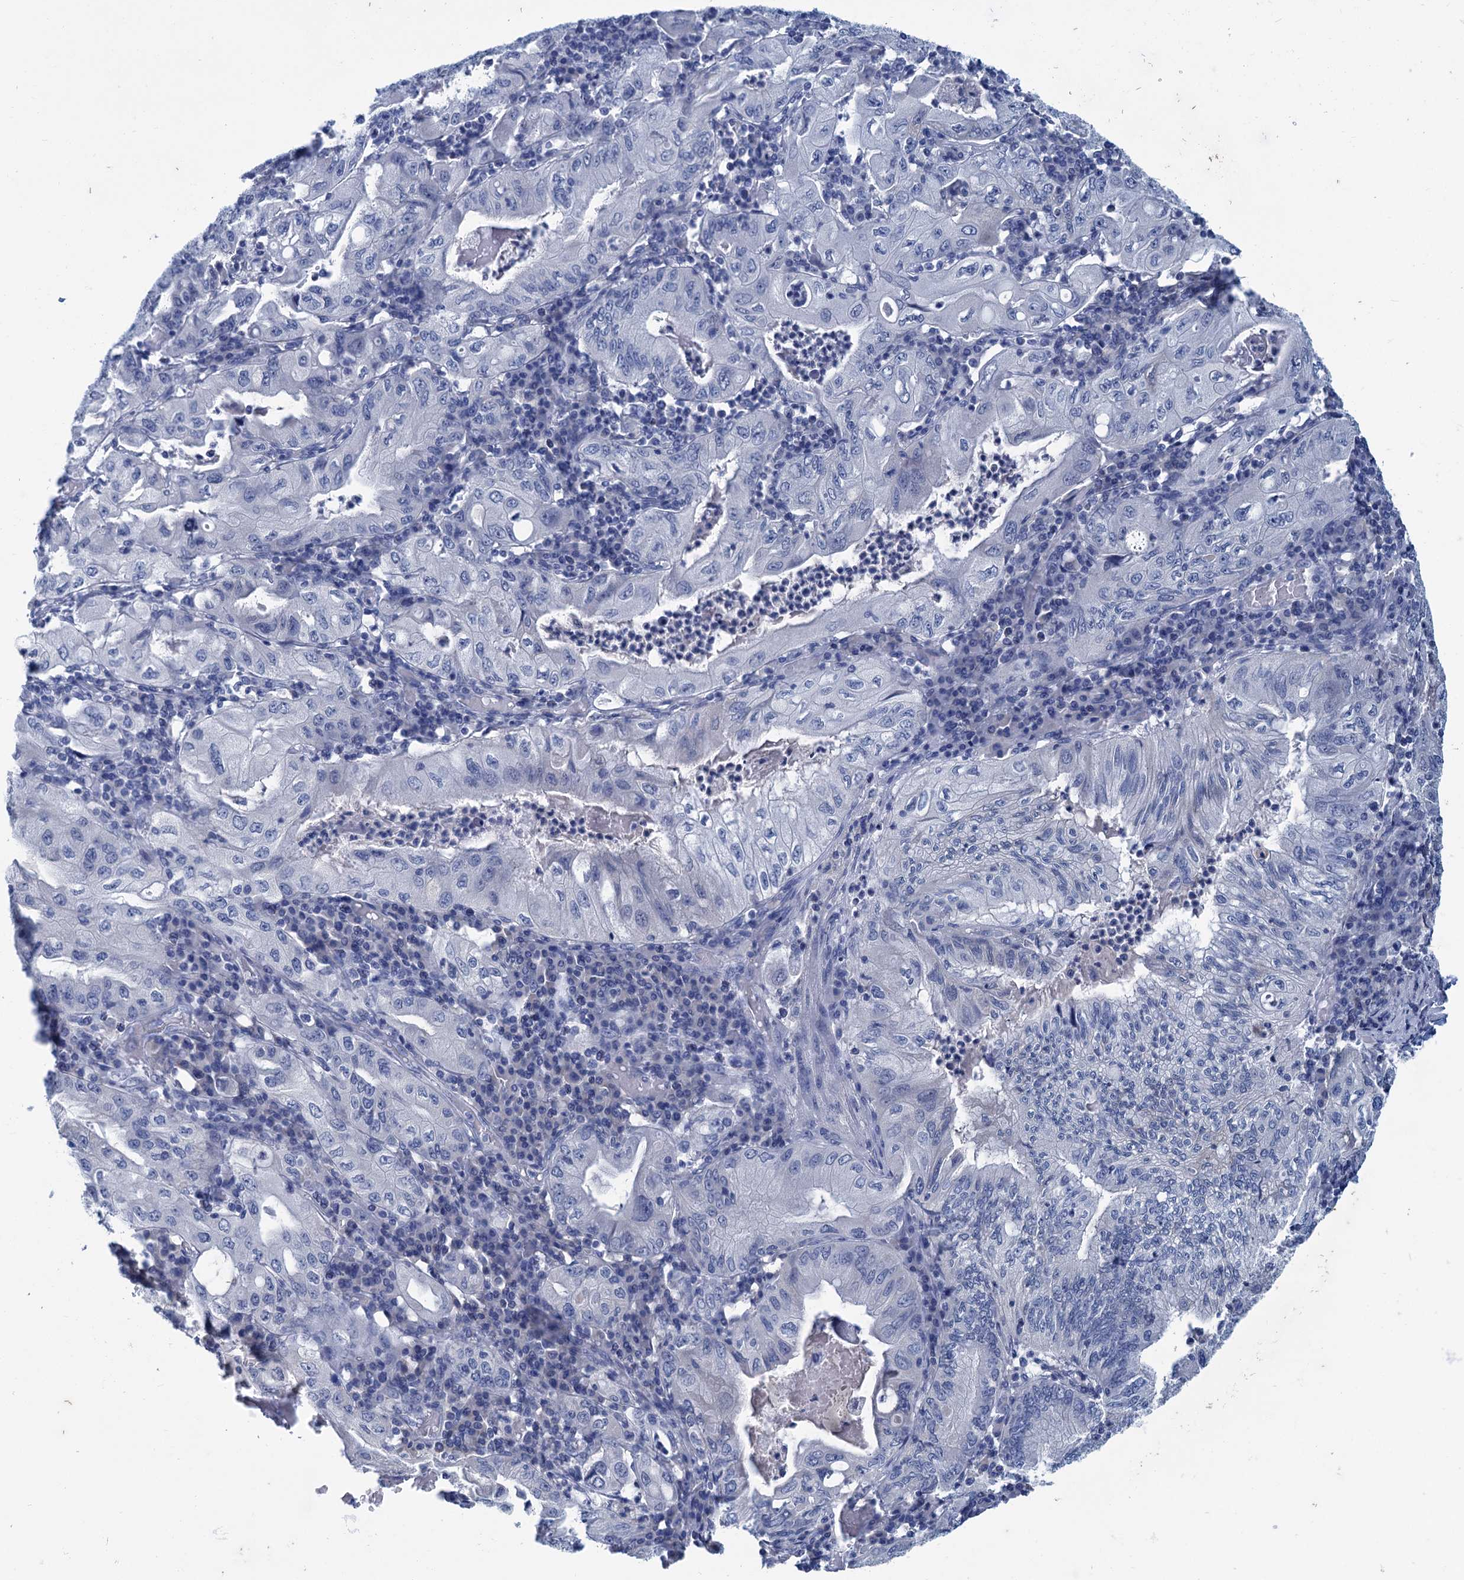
{"staining": {"intensity": "negative", "quantity": "none", "location": "none"}, "tissue": "stomach cancer", "cell_type": "Tumor cells", "image_type": "cancer", "snomed": [{"axis": "morphology", "description": "Normal tissue, NOS"}, {"axis": "morphology", "description": "Adenocarcinoma, NOS"}, {"axis": "topography", "description": "Esophagus"}, {"axis": "topography", "description": "Stomach, upper"}, {"axis": "topography", "description": "Peripheral nerve tissue"}], "caption": "Immunohistochemistry (IHC) histopathology image of neoplastic tissue: stomach adenocarcinoma stained with DAB (3,3'-diaminobenzidine) reveals no significant protein staining in tumor cells.", "gene": "MYOZ3", "patient": {"sex": "male", "age": 62}}